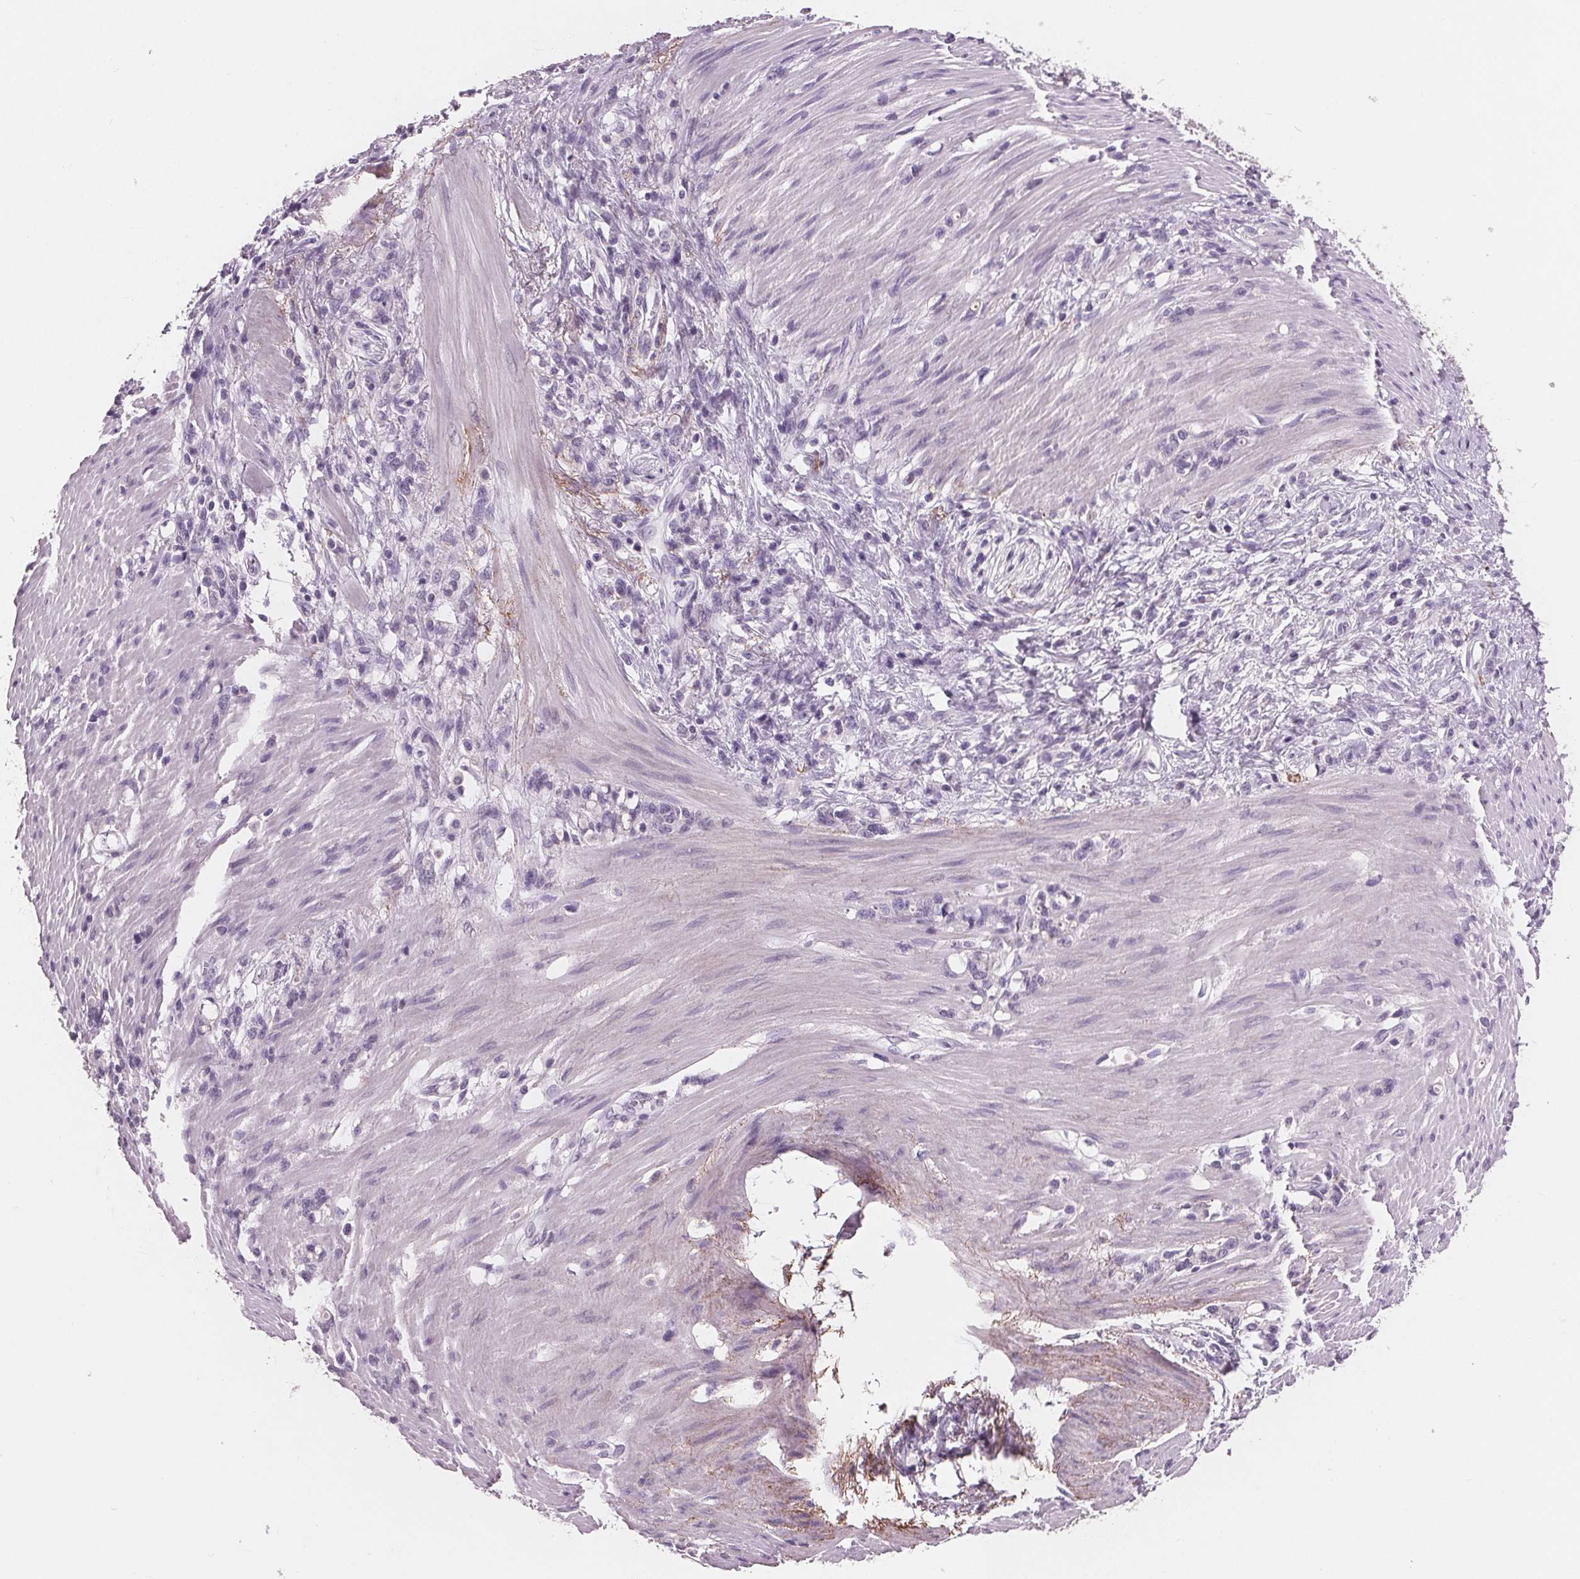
{"staining": {"intensity": "negative", "quantity": "none", "location": "none"}, "tissue": "stomach cancer", "cell_type": "Tumor cells", "image_type": "cancer", "snomed": [{"axis": "morphology", "description": "Adenocarcinoma, NOS"}, {"axis": "topography", "description": "Stomach"}], "caption": "There is no significant expression in tumor cells of stomach cancer.", "gene": "AMBP", "patient": {"sex": "female", "age": 84}}